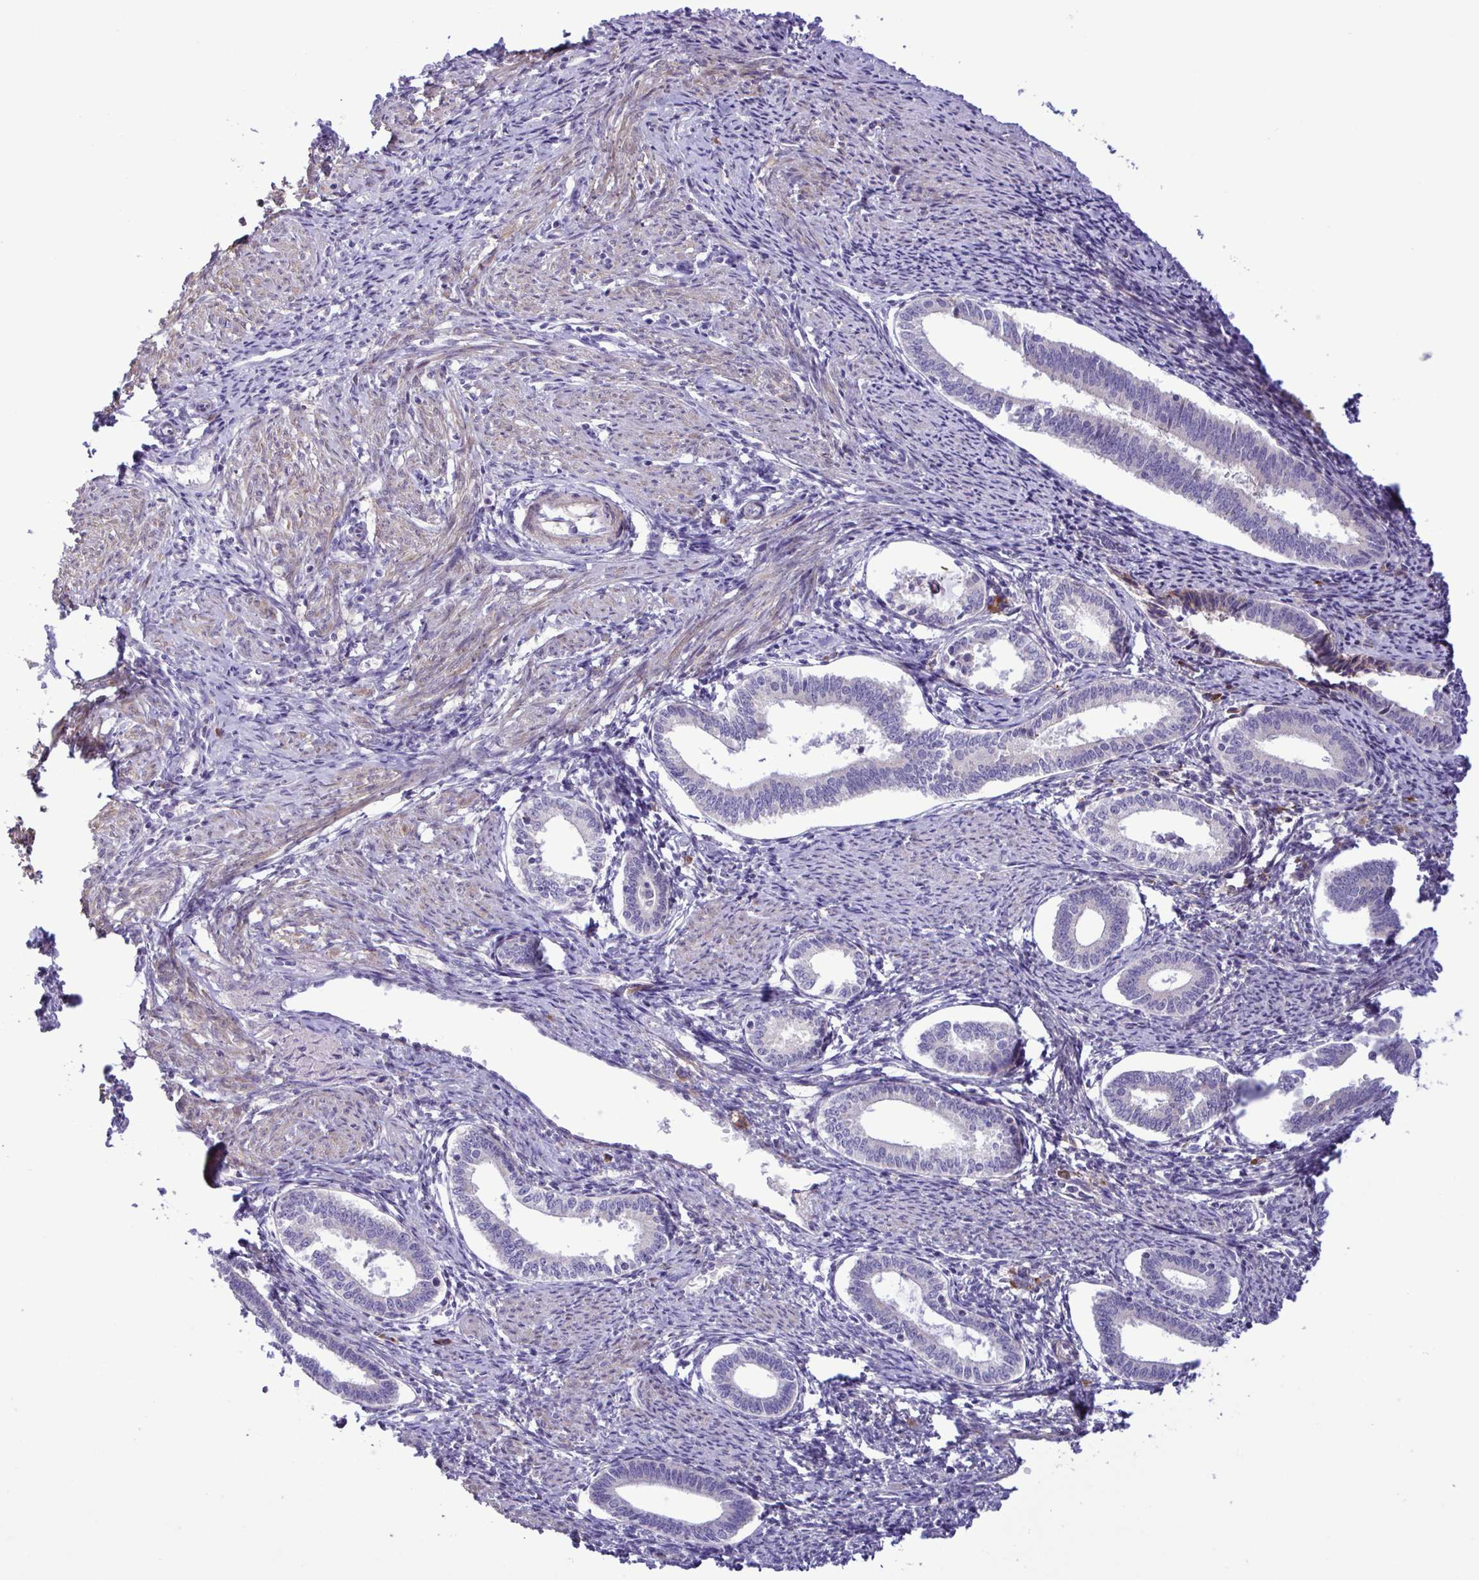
{"staining": {"intensity": "negative", "quantity": "none", "location": "none"}, "tissue": "endometrium", "cell_type": "Cells in endometrial stroma", "image_type": "normal", "snomed": [{"axis": "morphology", "description": "Normal tissue, NOS"}, {"axis": "topography", "description": "Endometrium"}], "caption": "Immunohistochemical staining of benign human endometrium exhibits no significant expression in cells in endometrial stroma. (Brightfield microscopy of DAB (3,3'-diaminobenzidine) immunohistochemistry (IHC) at high magnification).", "gene": "FAM86B1", "patient": {"sex": "female", "age": 41}}